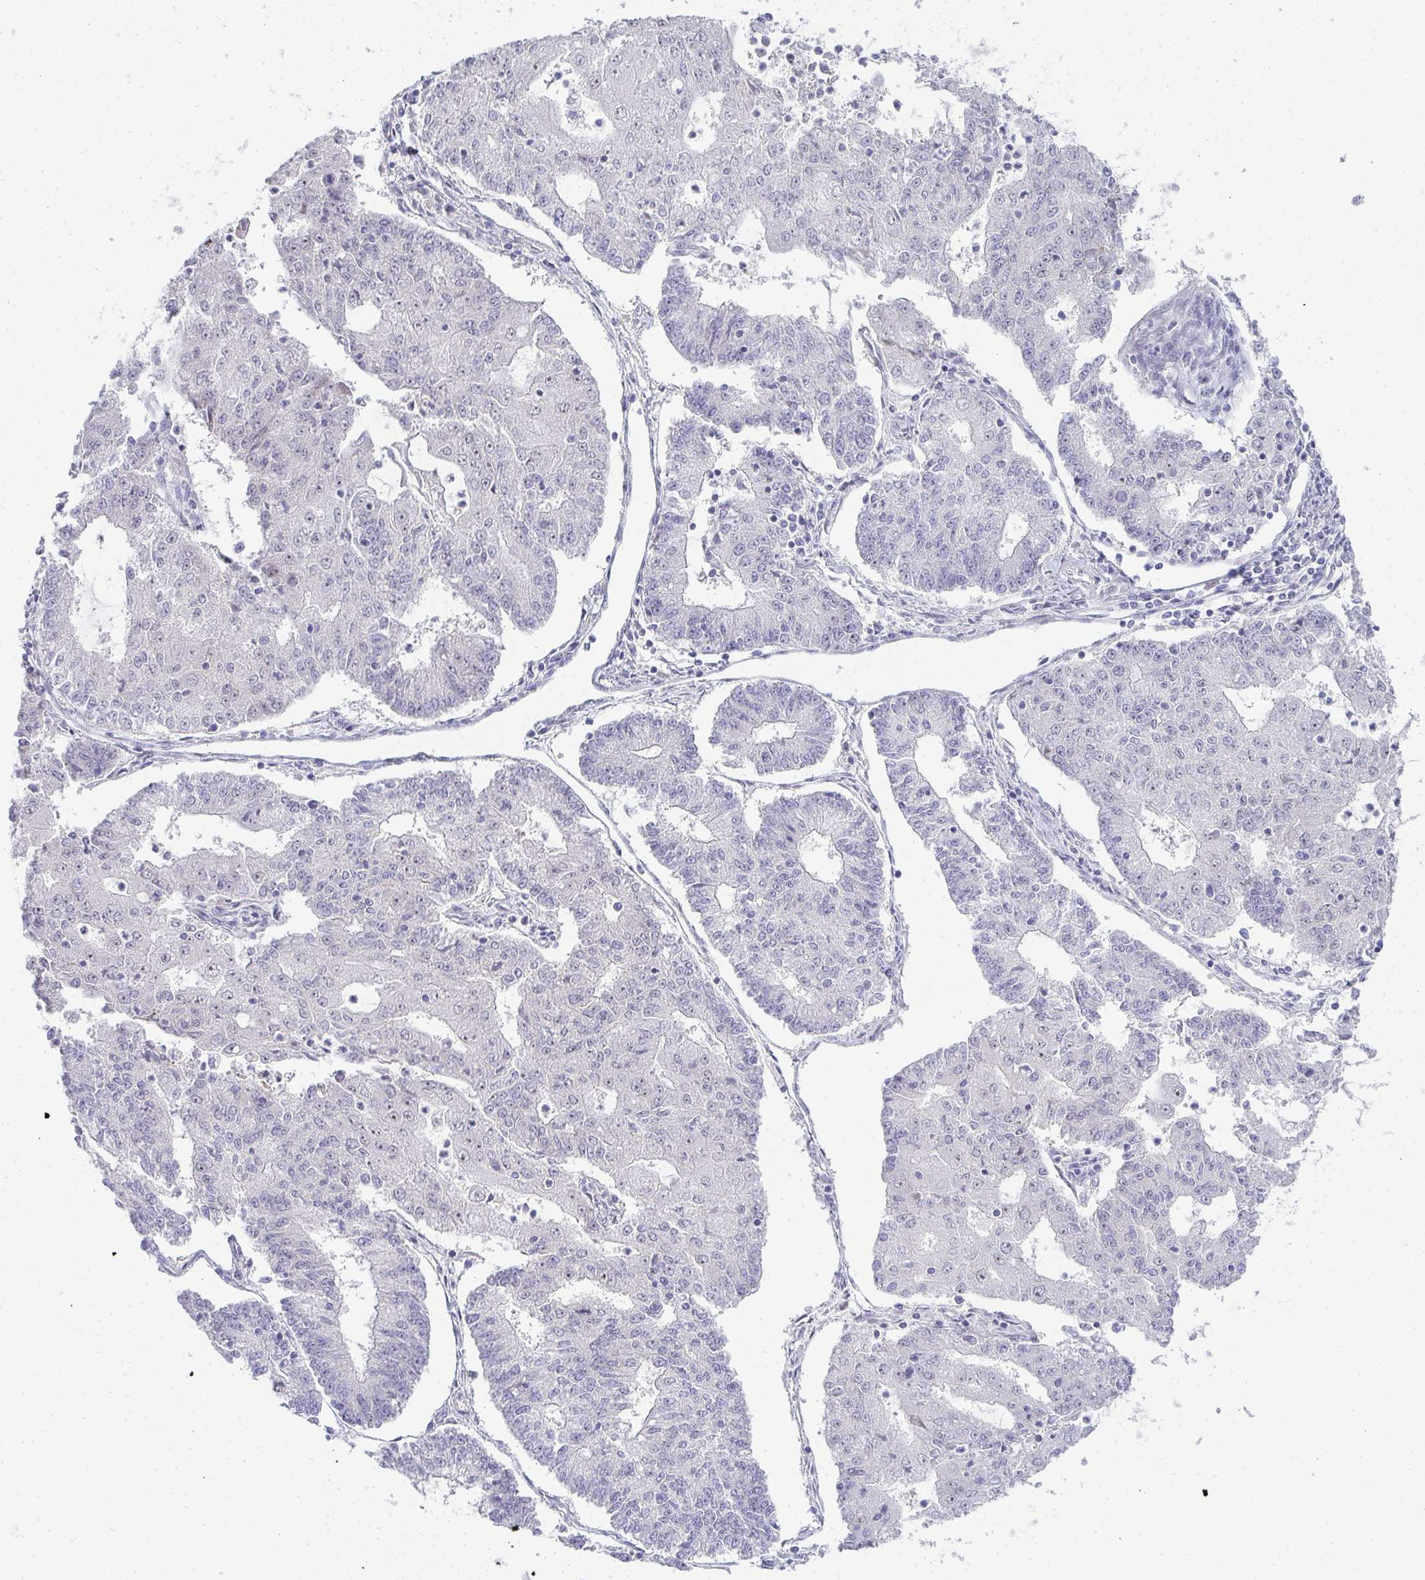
{"staining": {"intensity": "negative", "quantity": "none", "location": "none"}, "tissue": "endometrial cancer", "cell_type": "Tumor cells", "image_type": "cancer", "snomed": [{"axis": "morphology", "description": "Adenocarcinoma, NOS"}, {"axis": "topography", "description": "Endometrium"}], "caption": "Tumor cells are negative for protein expression in human endometrial adenocarcinoma.", "gene": "EID3", "patient": {"sex": "female", "age": 56}}